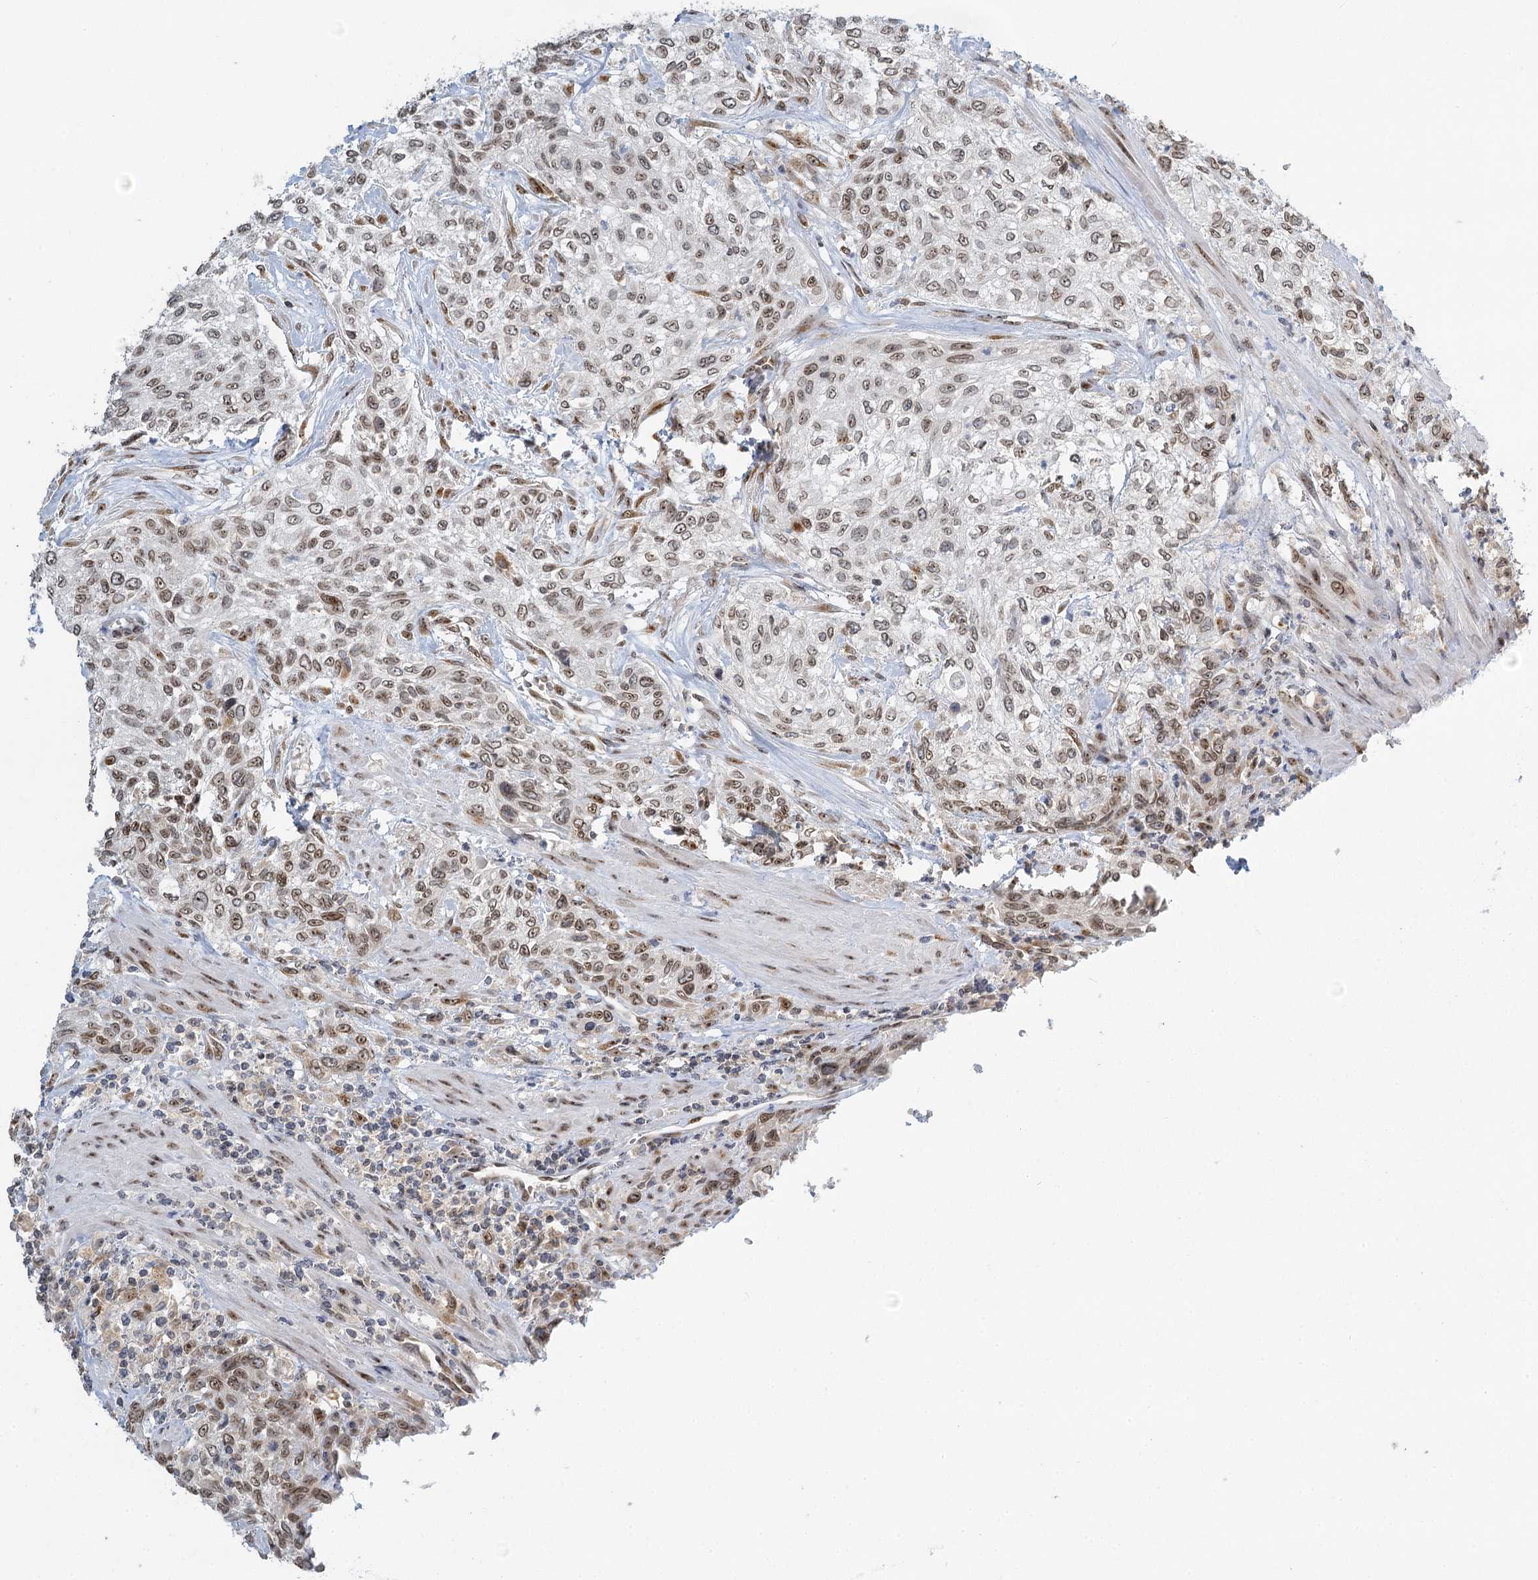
{"staining": {"intensity": "moderate", "quantity": "25%-75%", "location": "nuclear"}, "tissue": "urothelial cancer", "cell_type": "Tumor cells", "image_type": "cancer", "snomed": [{"axis": "morphology", "description": "Normal tissue, NOS"}, {"axis": "morphology", "description": "Urothelial carcinoma, NOS"}, {"axis": "topography", "description": "Urinary bladder"}, {"axis": "topography", "description": "Peripheral nerve tissue"}], "caption": "An immunohistochemistry histopathology image of neoplastic tissue is shown. Protein staining in brown shows moderate nuclear positivity in transitional cell carcinoma within tumor cells.", "gene": "TREX1", "patient": {"sex": "male", "age": 35}}